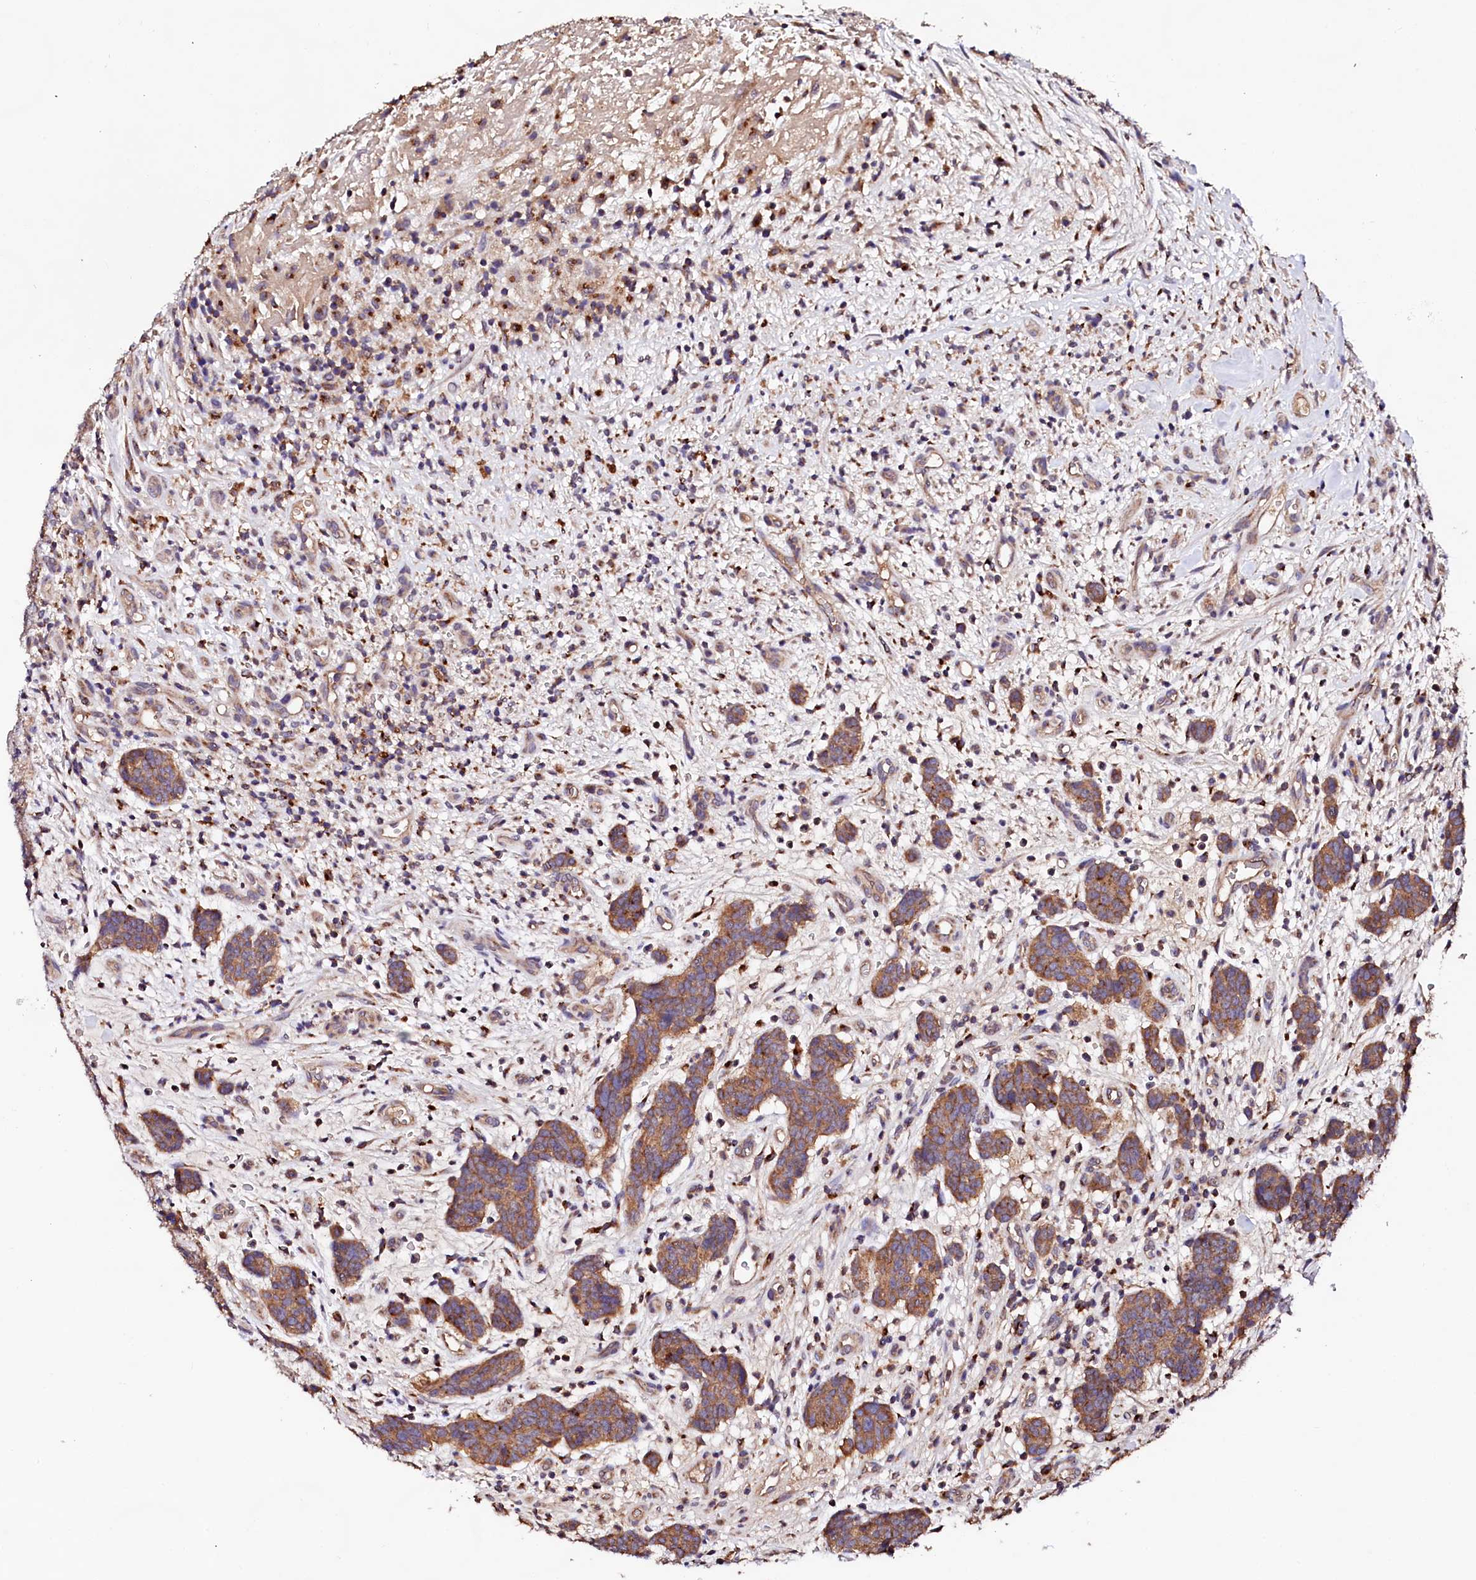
{"staining": {"intensity": "moderate", "quantity": ">75%", "location": "cytoplasmic/membranous"}, "tissue": "carcinoid", "cell_type": "Tumor cells", "image_type": "cancer", "snomed": [{"axis": "morphology", "description": "Carcinoid, malignant, NOS"}, {"axis": "topography", "description": "Lung"}], "caption": "Carcinoid (malignant) was stained to show a protein in brown. There is medium levels of moderate cytoplasmic/membranous expression in about >75% of tumor cells.", "gene": "ST3GAL1", "patient": {"sex": "female", "age": 46}}